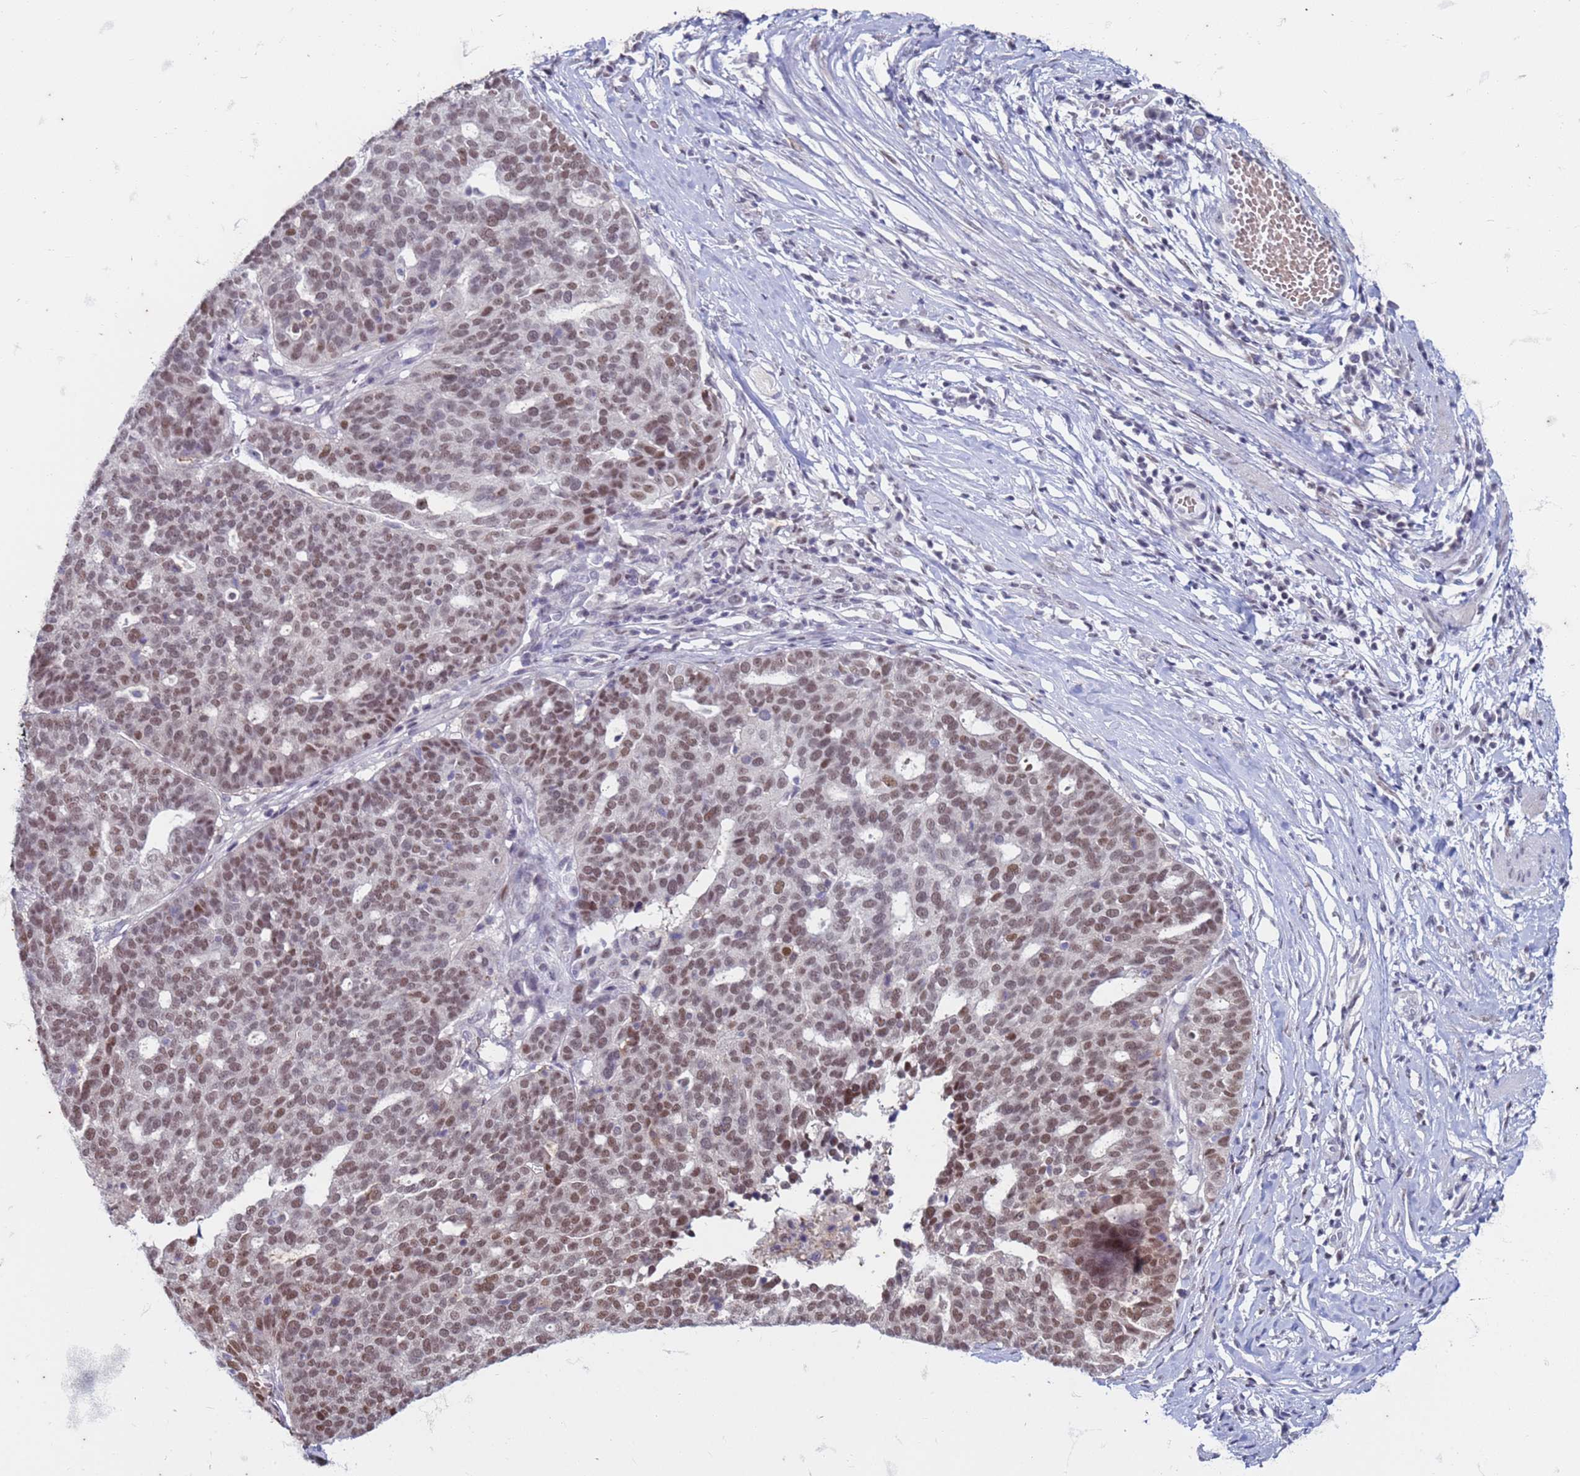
{"staining": {"intensity": "moderate", "quantity": ">75%", "location": "nuclear"}, "tissue": "ovarian cancer", "cell_type": "Tumor cells", "image_type": "cancer", "snomed": [{"axis": "morphology", "description": "Cystadenocarcinoma, serous, NOS"}, {"axis": "topography", "description": "Ovary"}], "caption": "Serous cystadenocarcinoma (ovarian) stained with a brown dye exhibits moderate nuclear positive expression in about >75% of tumor cells.", "gene": "TRMT6", "patient": {"sex": "female", "age": 59}}